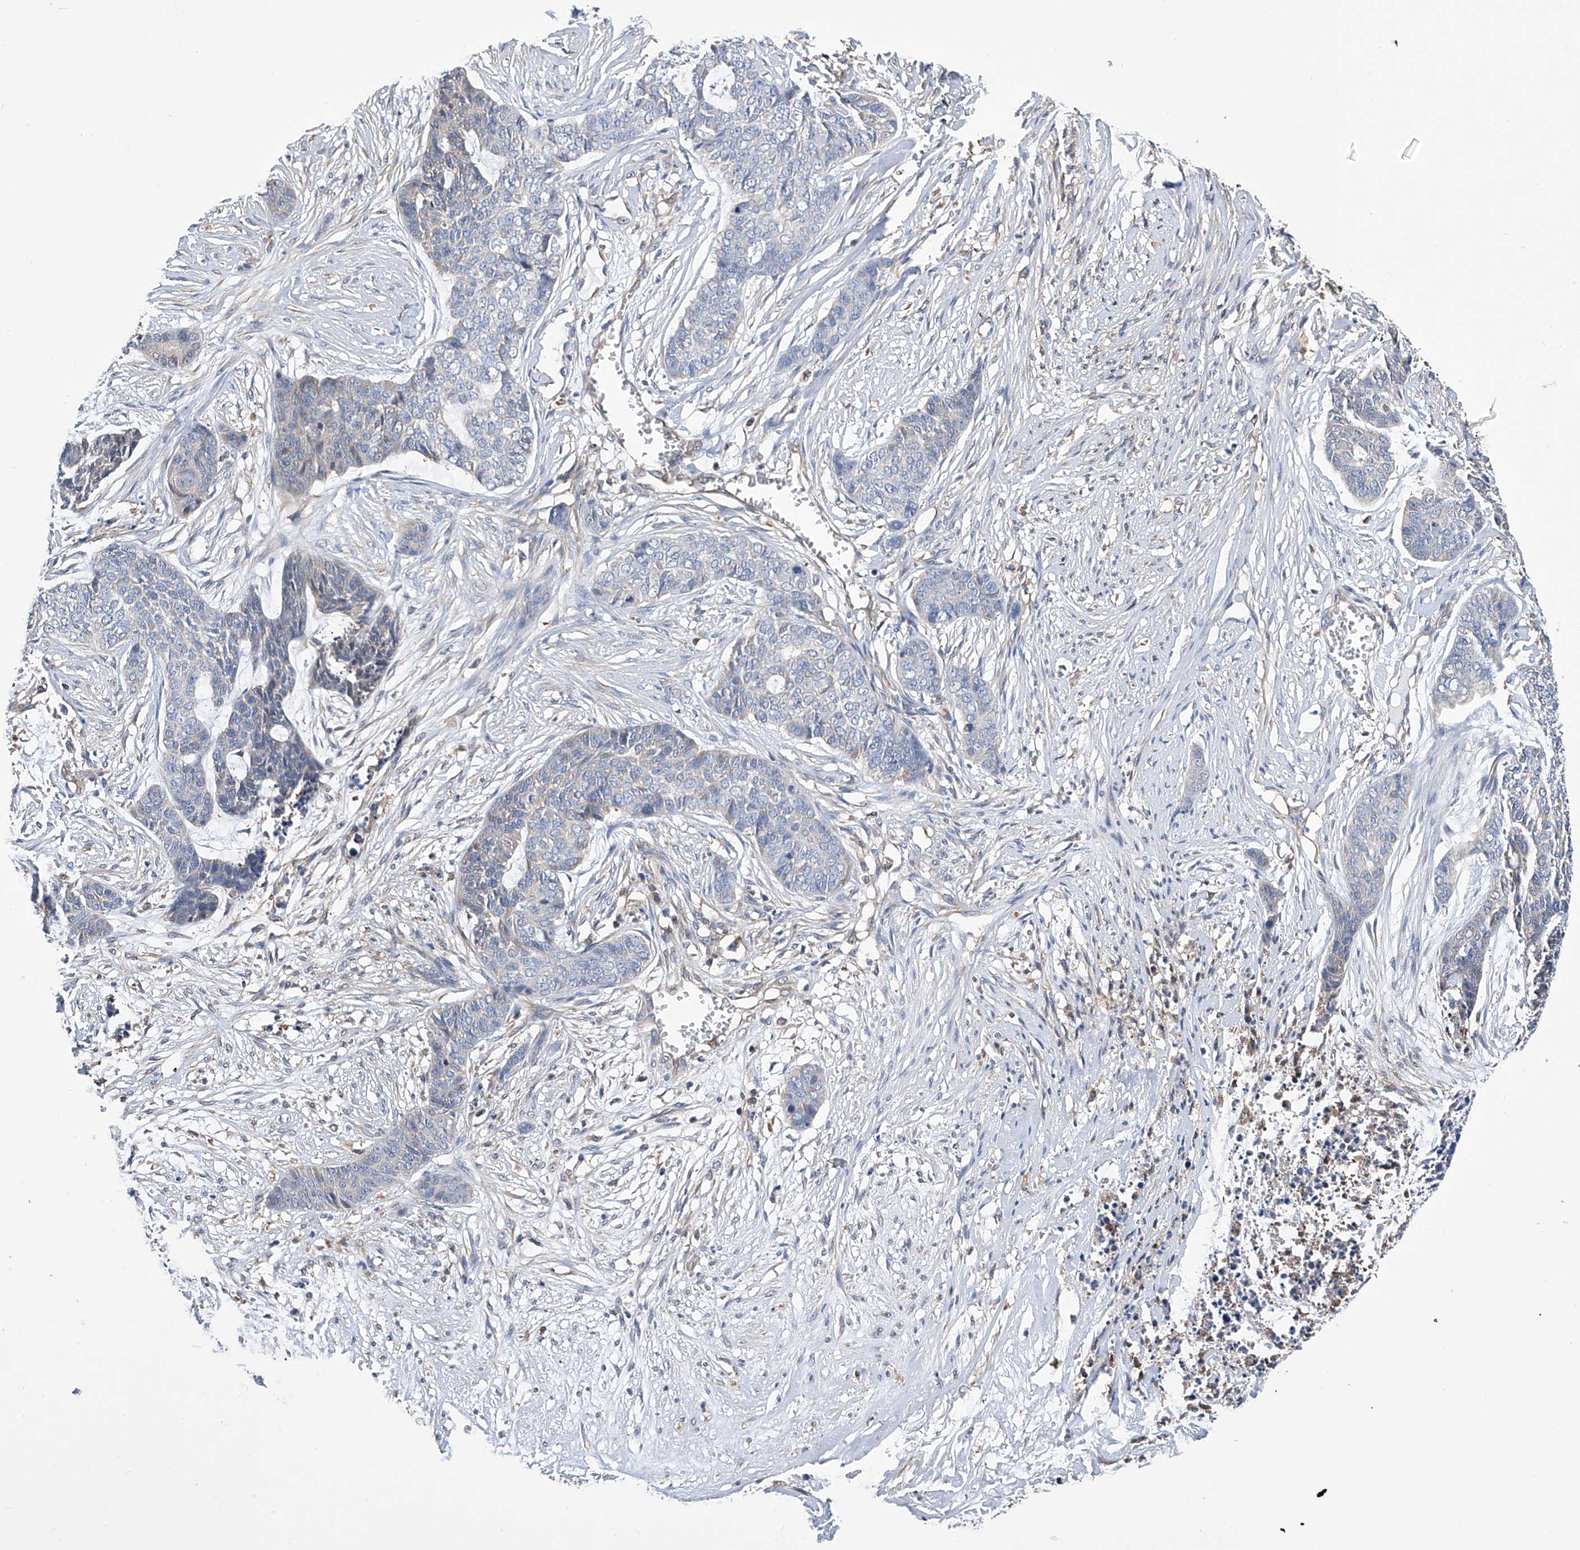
{"staining": {"intensity": "negative", "quantity": "none", "location": "none"}, "tissue": "skin cancer", "cell_type": "Tumor cells", "image_type": "cancer", "snomed": [{"axis": "morphology", "description": "Basal cell carcinoma"}, {"axis": "topography", "description": "Skin"}], "caption": "Tumor cells show no significant protein expression in skin cancer (basal cell carcinoma).", "gene": "SPATA20", "patient": {"sex": "female", "age": 64}}